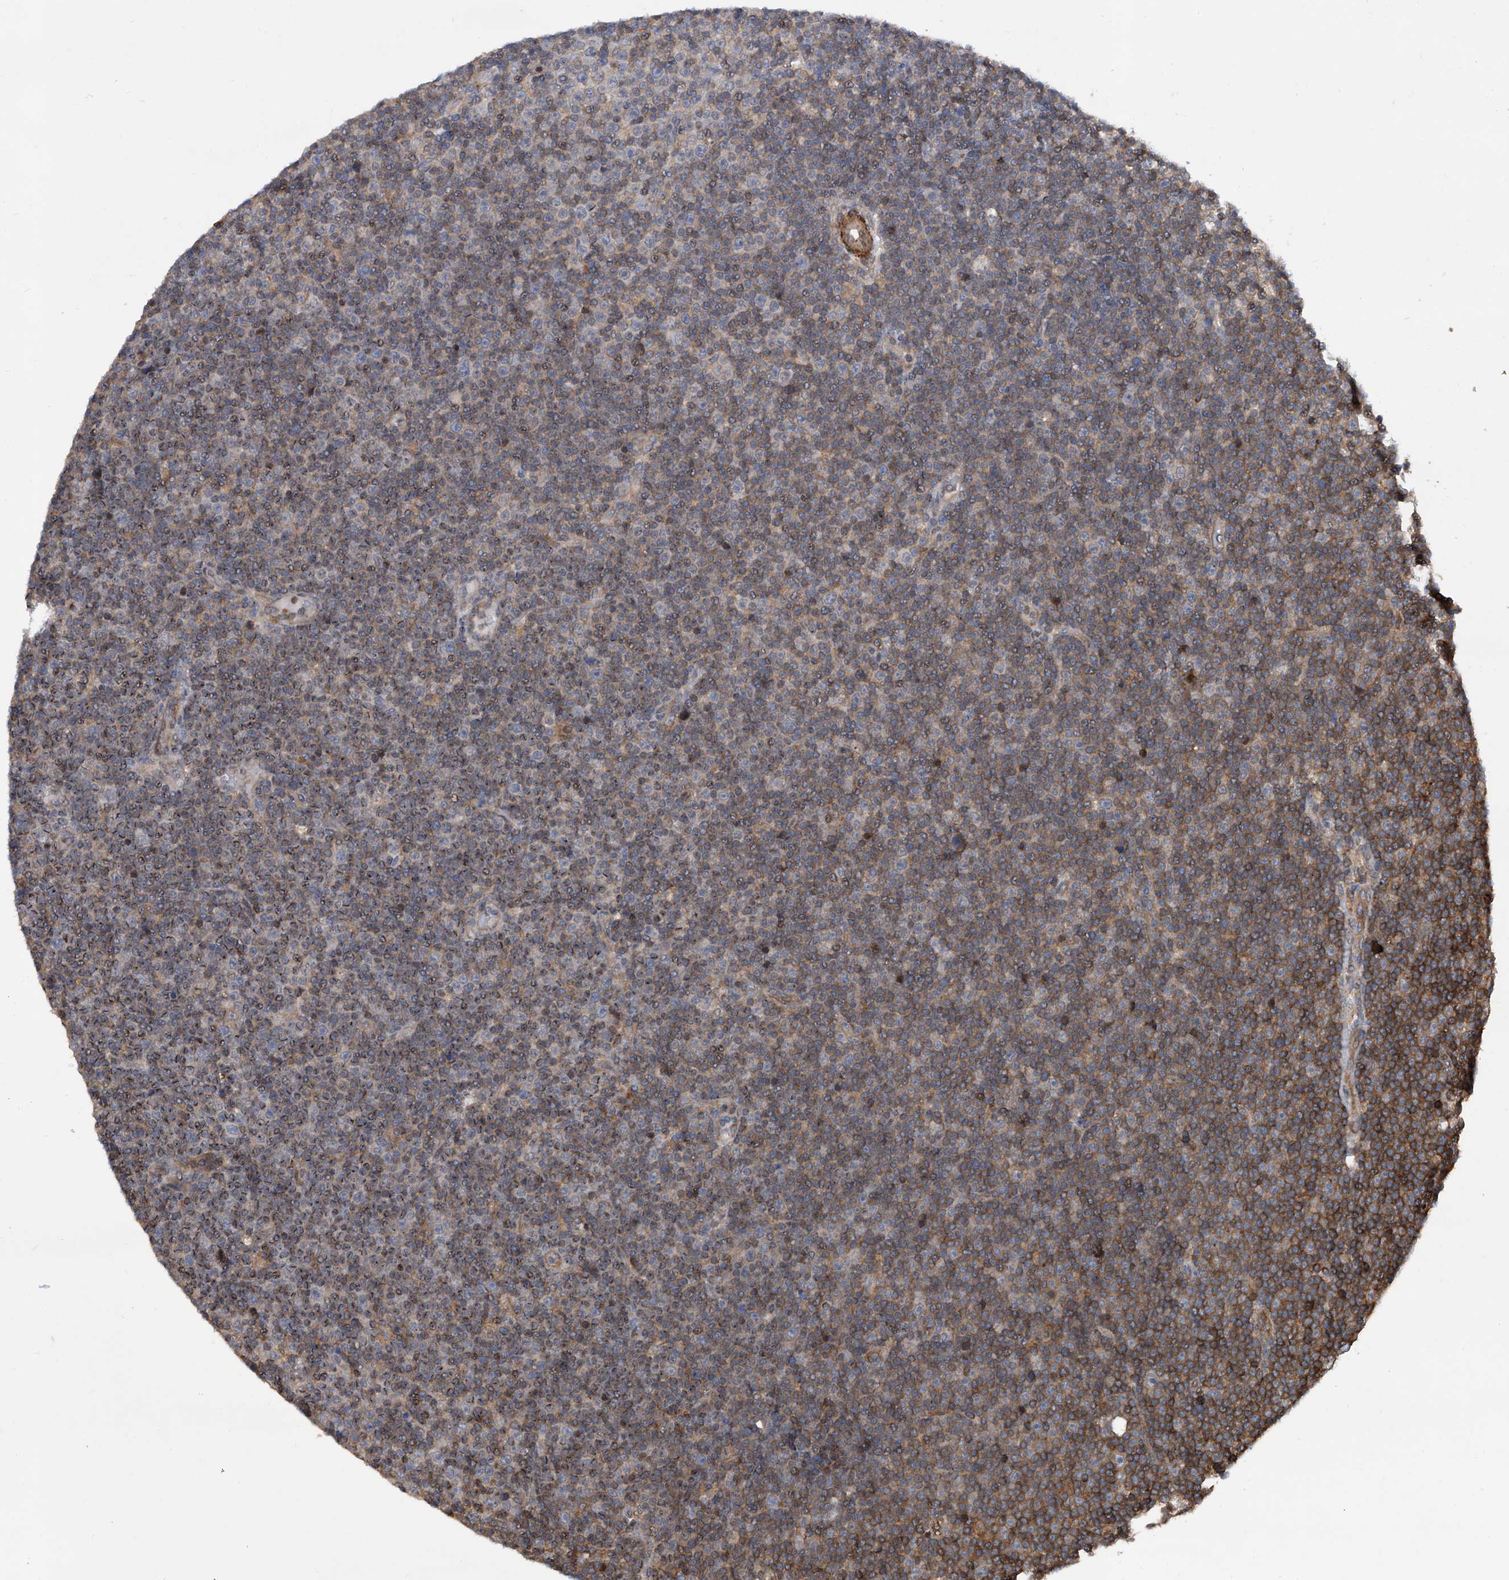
{"staining": {"intensity": "moderate", "quantity": "<25%", "location": "cytoplasmic/membranous"}, "tissue": "lymphoma", "cell_type": "Tumor cells", "image_type": "cancer", "snomed": [{"axis": "morphology", "description": "Malignant lymphoma, non-Hodgkin's type, Low grade"}, {"axis": "topography", "description": "Lymph node"}], "caption": "Low-grade malignant lymphoma, non-Hodgkin's type stained for a protein reveals moderate cytoplasmic/membranous positivity in tumor cells.", "gene": "NT5C3A", "patient": {"sex": "female", "age": 67}}